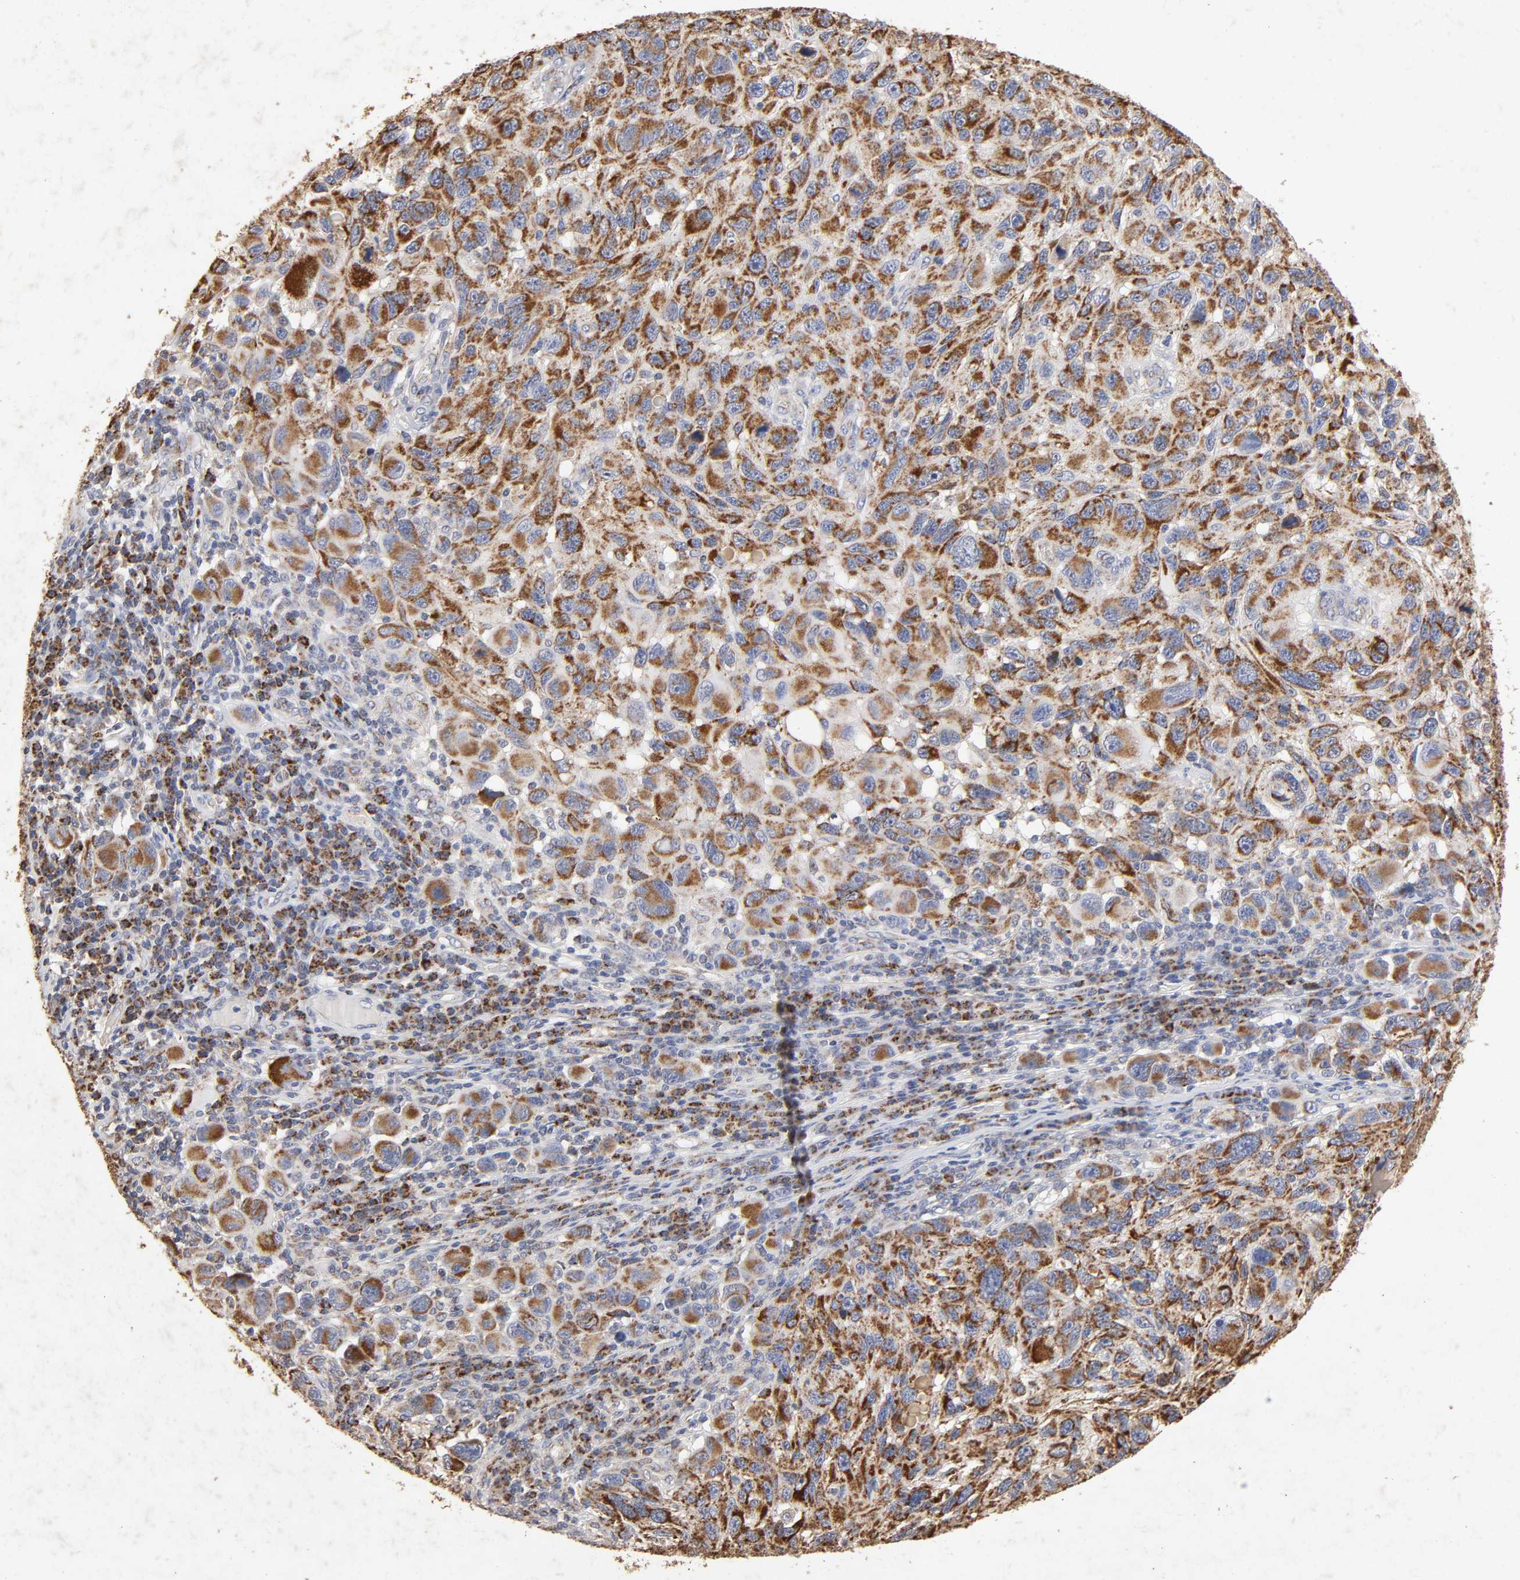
{"staining": {"intensity": "strong", "quantity": ">75%", "location": "cytoplasmic/membranous"}, "tissue": "melanoma", "cell_type": "Tumor cells", "image_type": "cancer", "snomed": [{"axis": "morphology", "description": "Malignant melanoma, NOS"}, {"axis": "topography", "description": "Skin"}], "caption": "Tumor cells demonstrate strong cytoplasmic/membranous positivity in about >75% of cells in melanoma.", "gene": "CYCS", "patient": {"sex": "male", "age": 53}}